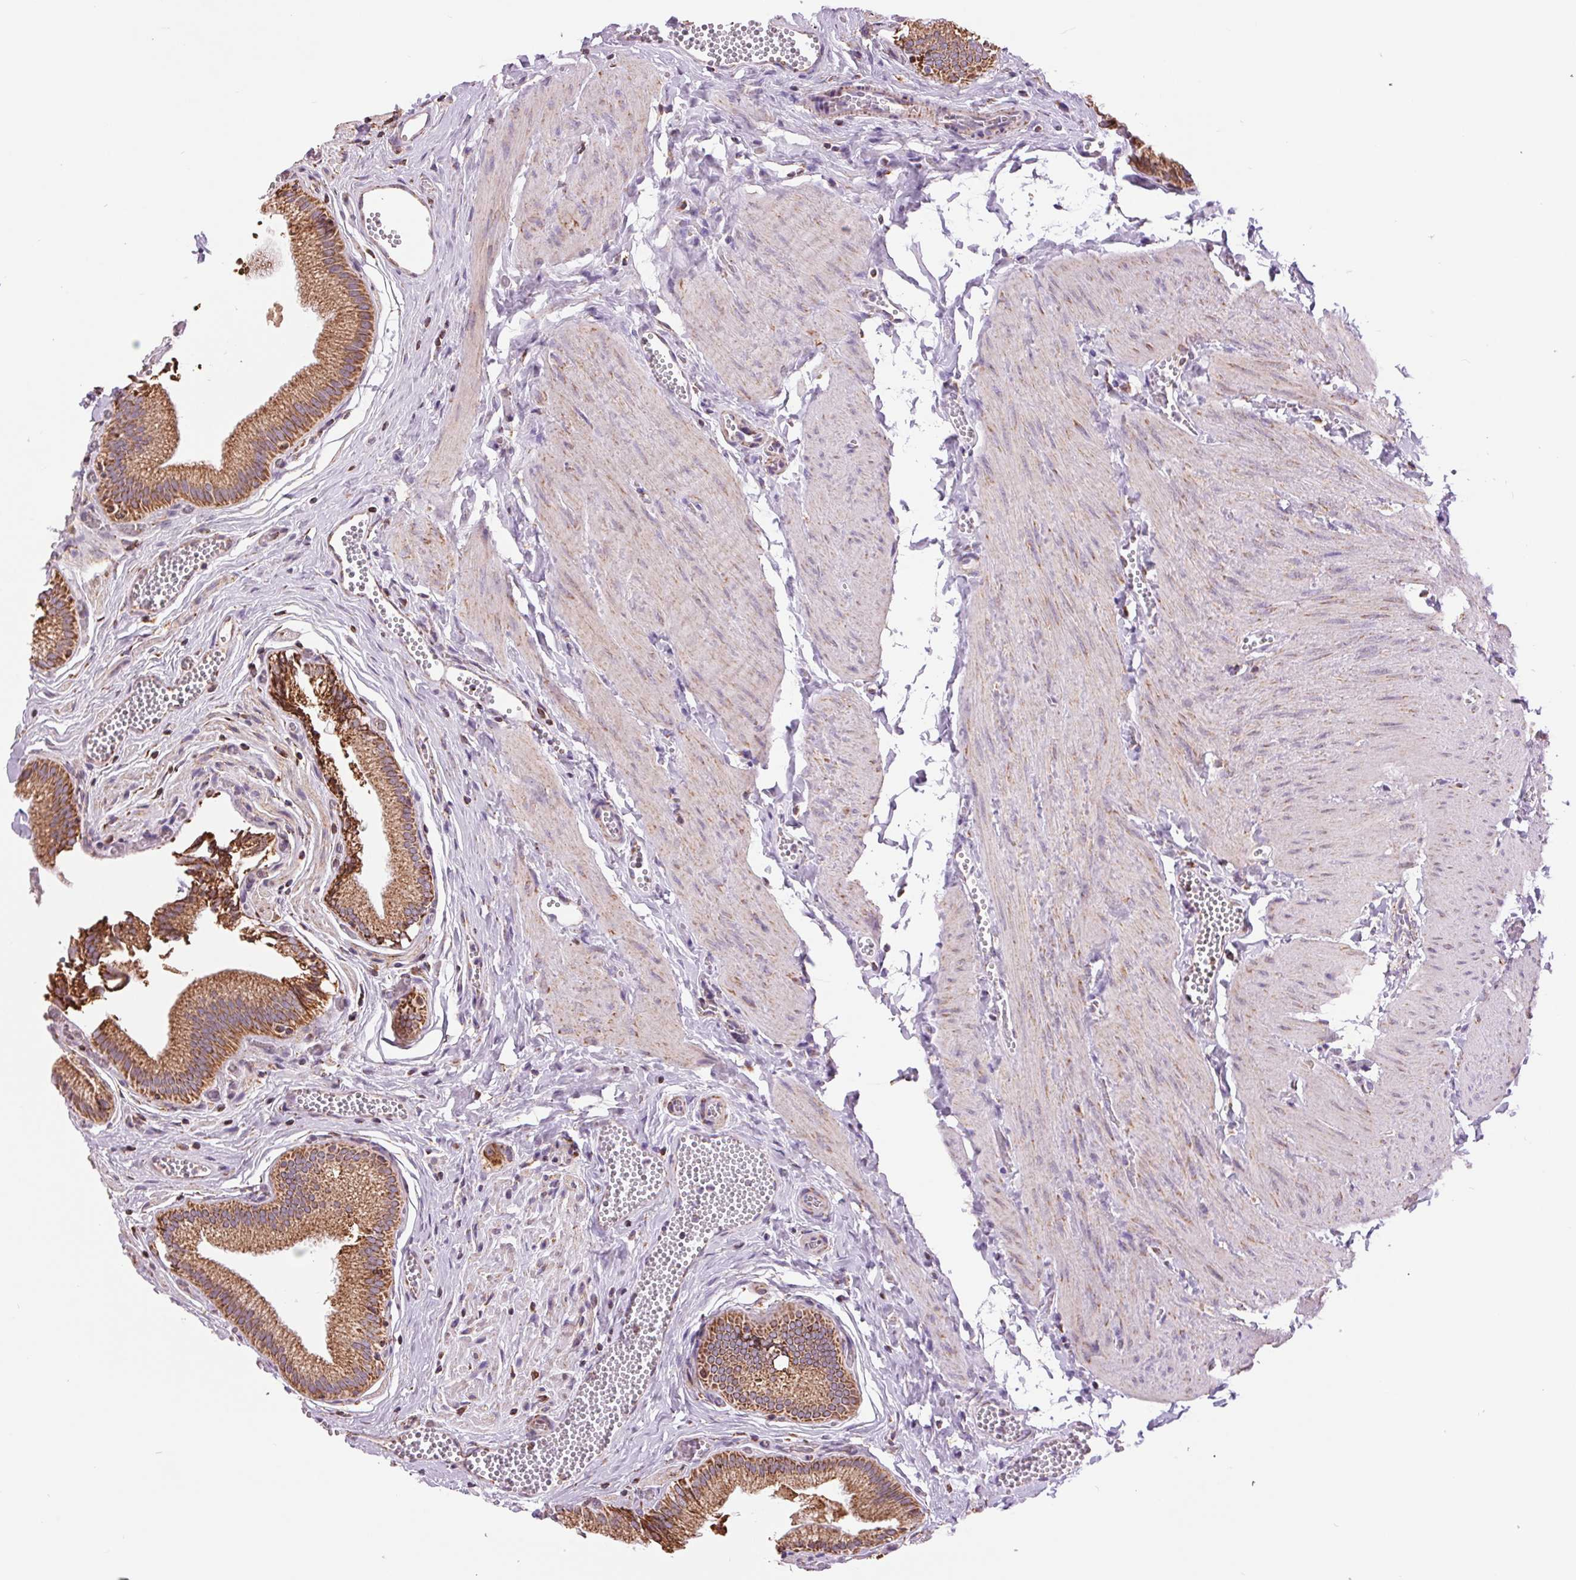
{"staining": {"intensity": "strong", "quantity": ">75%", "location": "cytoplasmic/membranous"}, "tissue": "gallbladder", "cell_type": "Glandular cells", "image_type": "normal", "snomed": [{"axis": "morphology", "description": "Normal tissue, NOS"}, {"axis": "topography", "description": "Gallbladder"}, {"axis": "topography", "description": "Peripheral nerve tissue"}], "caption": "Strong cytoplasmic/membranous expression for a protein is seen in approximately >75% of glandular cells of benign gallbladder using IHC.", "gene": "ATP5PB", "patient": {"sex": "male", "age": 17}}